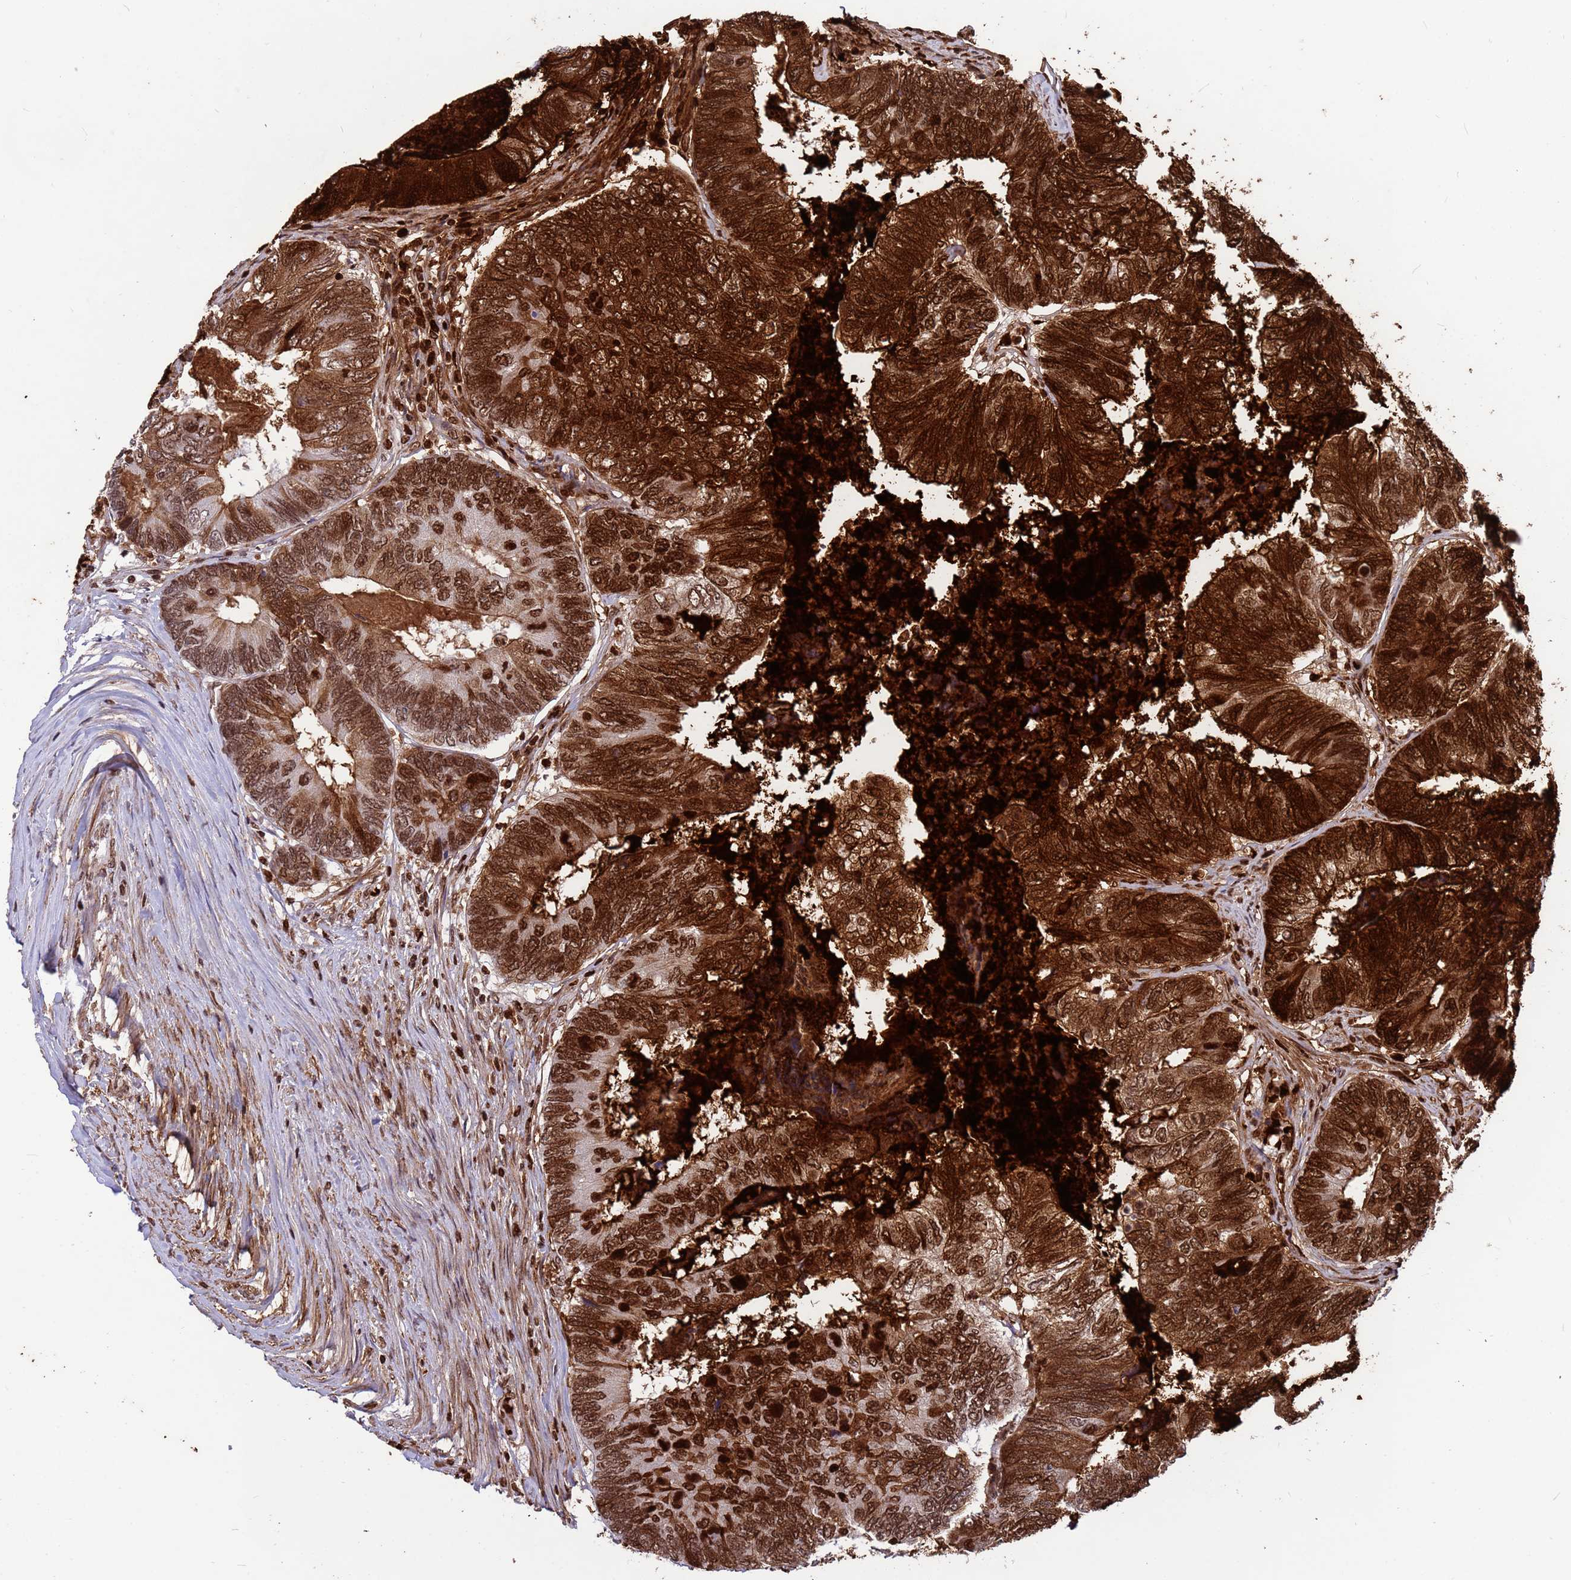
{"staining": {"intensity": "strong", "quantity": ">75%", "location": "cytoplasmic/membranous,nuclear"}, "tissue": "colorectal cancer", "cell_type": "Tumor cells", "image_type": "cancer", "snomed": [{"axis": "morphology", "description": "Adenocarcinoma, NOS"}, {"axis": "topography", "description": "Colon"}], "caption": "Immunohistochemistry image of neoplastic tissue: adenocarcinoma (colorectal) stained using immunohistochemistry shows high levels of strong protein expression localized specifically in the cytoplasmic/membranous and nuclear of tumor cells, appearing as a cytoplasmic/membranous and nuclear brown color.", "gene": "ORM1", "patient": {"sex": "female", "age": 67}}